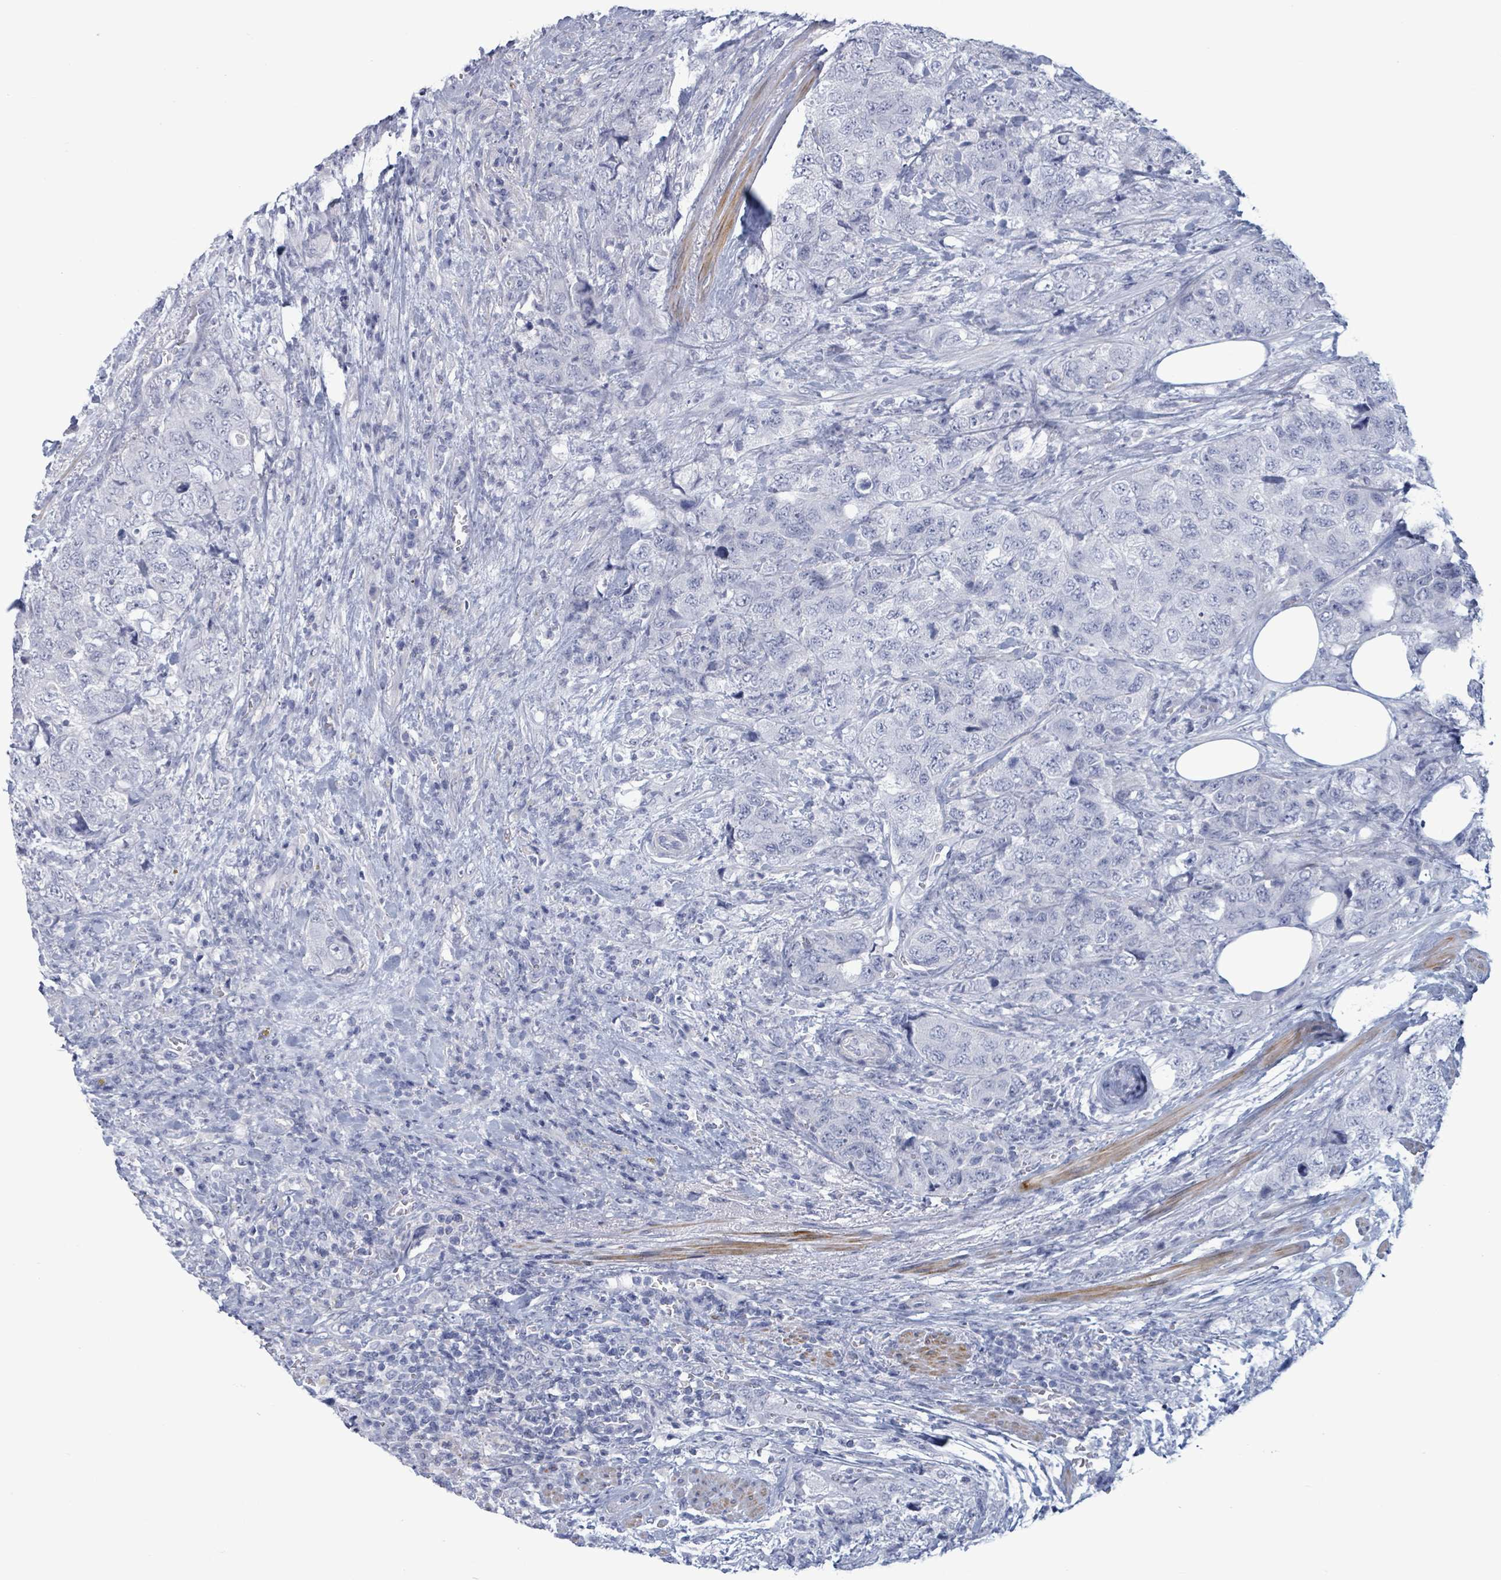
{"staining": {"intensity": "negative", "quantity": "none", "location": "none"}, "tissue": "urothelial cancer", "cell_type": "Tumor cells", "image_type": "cancer", "snomed": [{"axis": "morphology", "description": "Urothelial carcinoma, High grade"}, {"axis": "topography", "description": "Urinary bladder"}], "caption": "Immunohistochemistry photomicrograph of urothelial carcinoma (high-grade) stained for a protein (brown), which shows no expression in tumor cells. (IHC, brightfield microscopy, high magnification).", "gene": "ZNF771", "patient": {"sex": "female", "age": 78}}